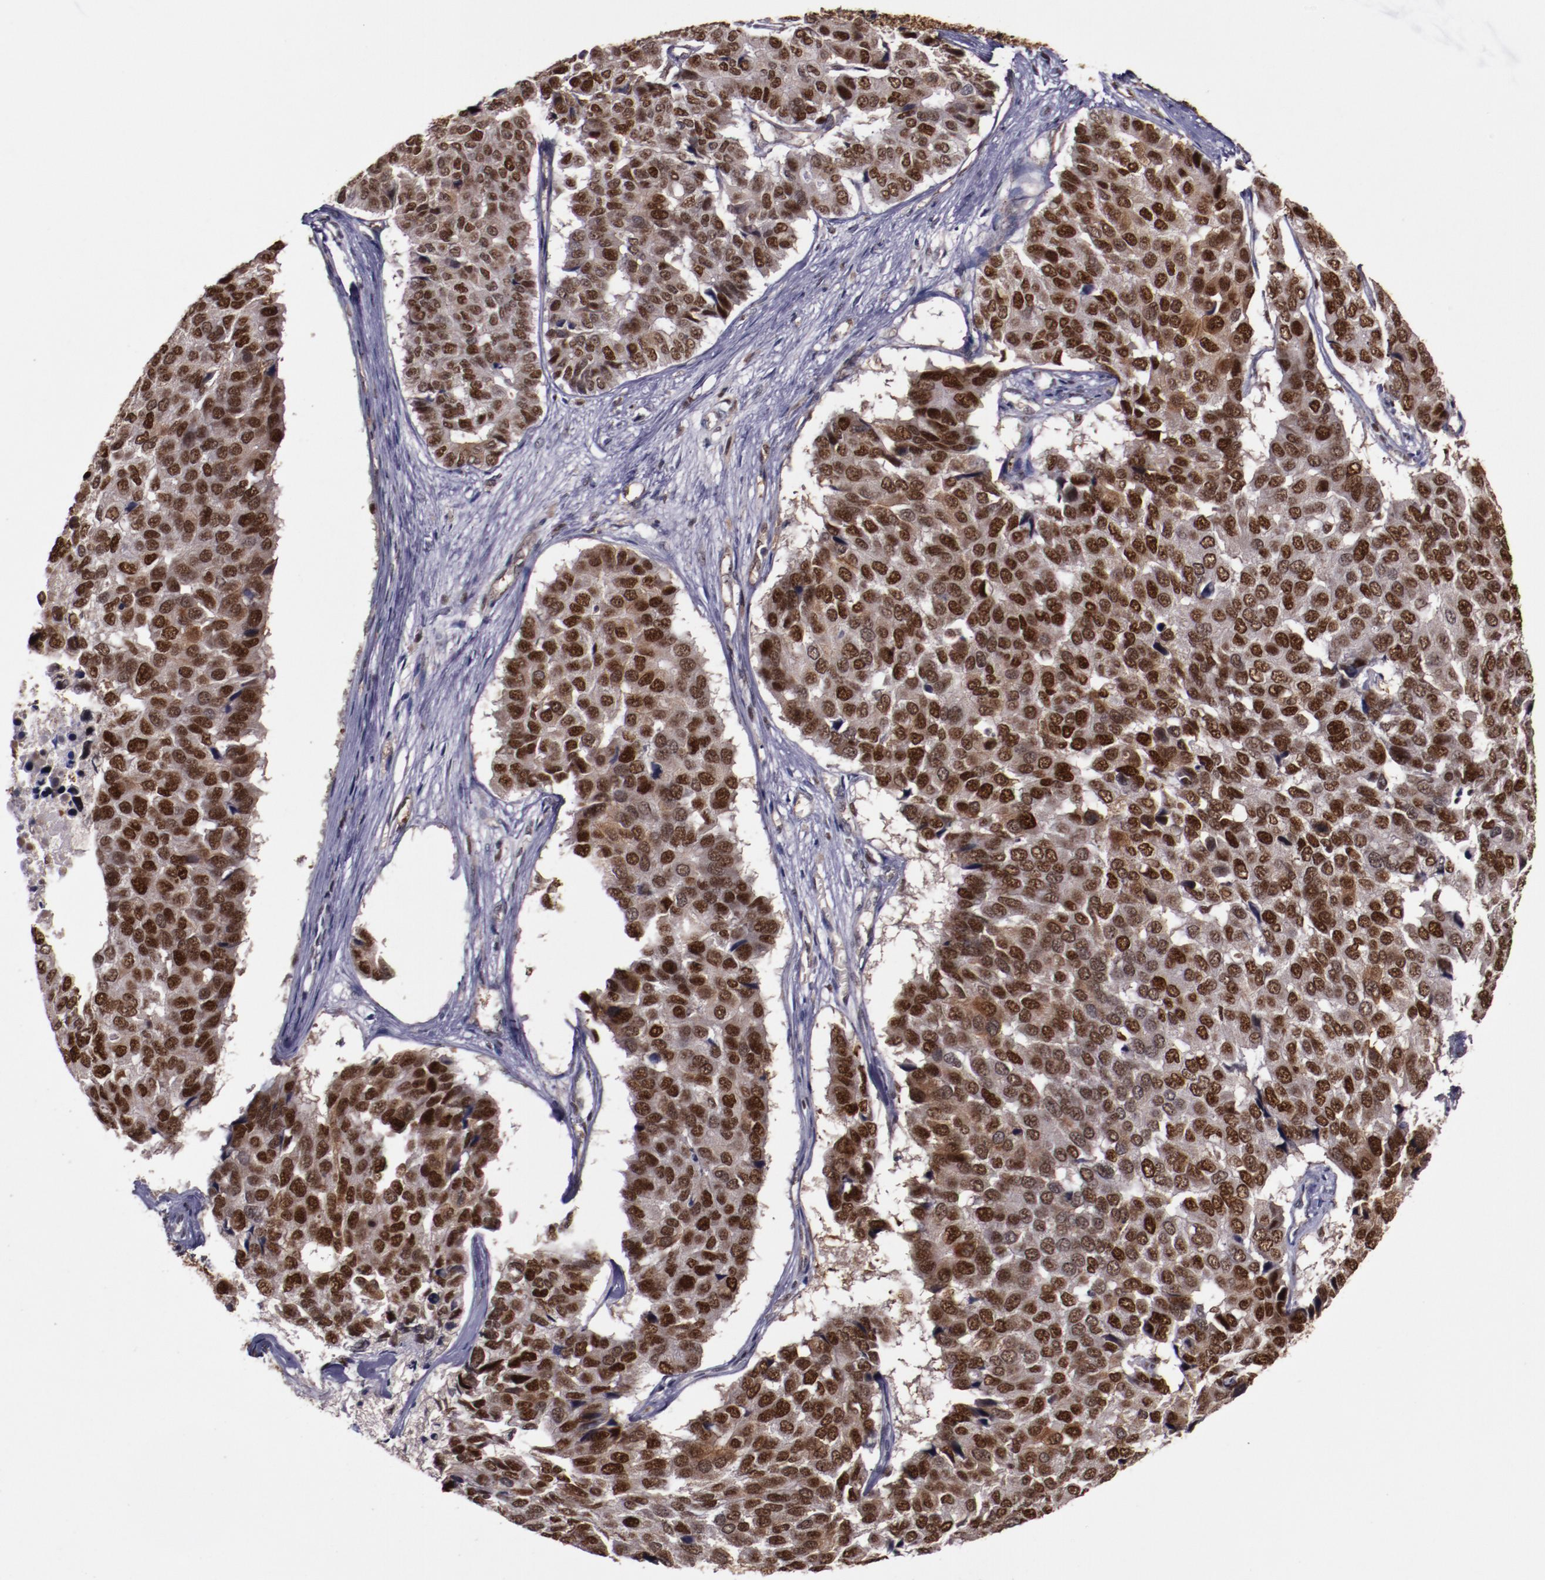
{"staining": {"intensity": "strong", "quantity": ">75%", "location": "nuclear"}, "tissue": "pancreatic cancer", "cell_type": "Tumor cells", "image_type": "cancer", "snomed": [{"axis": "morphology", "description": "Adenocarcinoma, NOS"}, {"axis": "topography", "description": "Pancreas"}], "caption": "DAB immunohistochemical staining of human adenocarcinoma (pancreatic) demonstrates strong nuclear protein positivity in about >75% of tumor cells.", "gene": "CHEK2", "patient": {"sex": "male", "age": 50}}